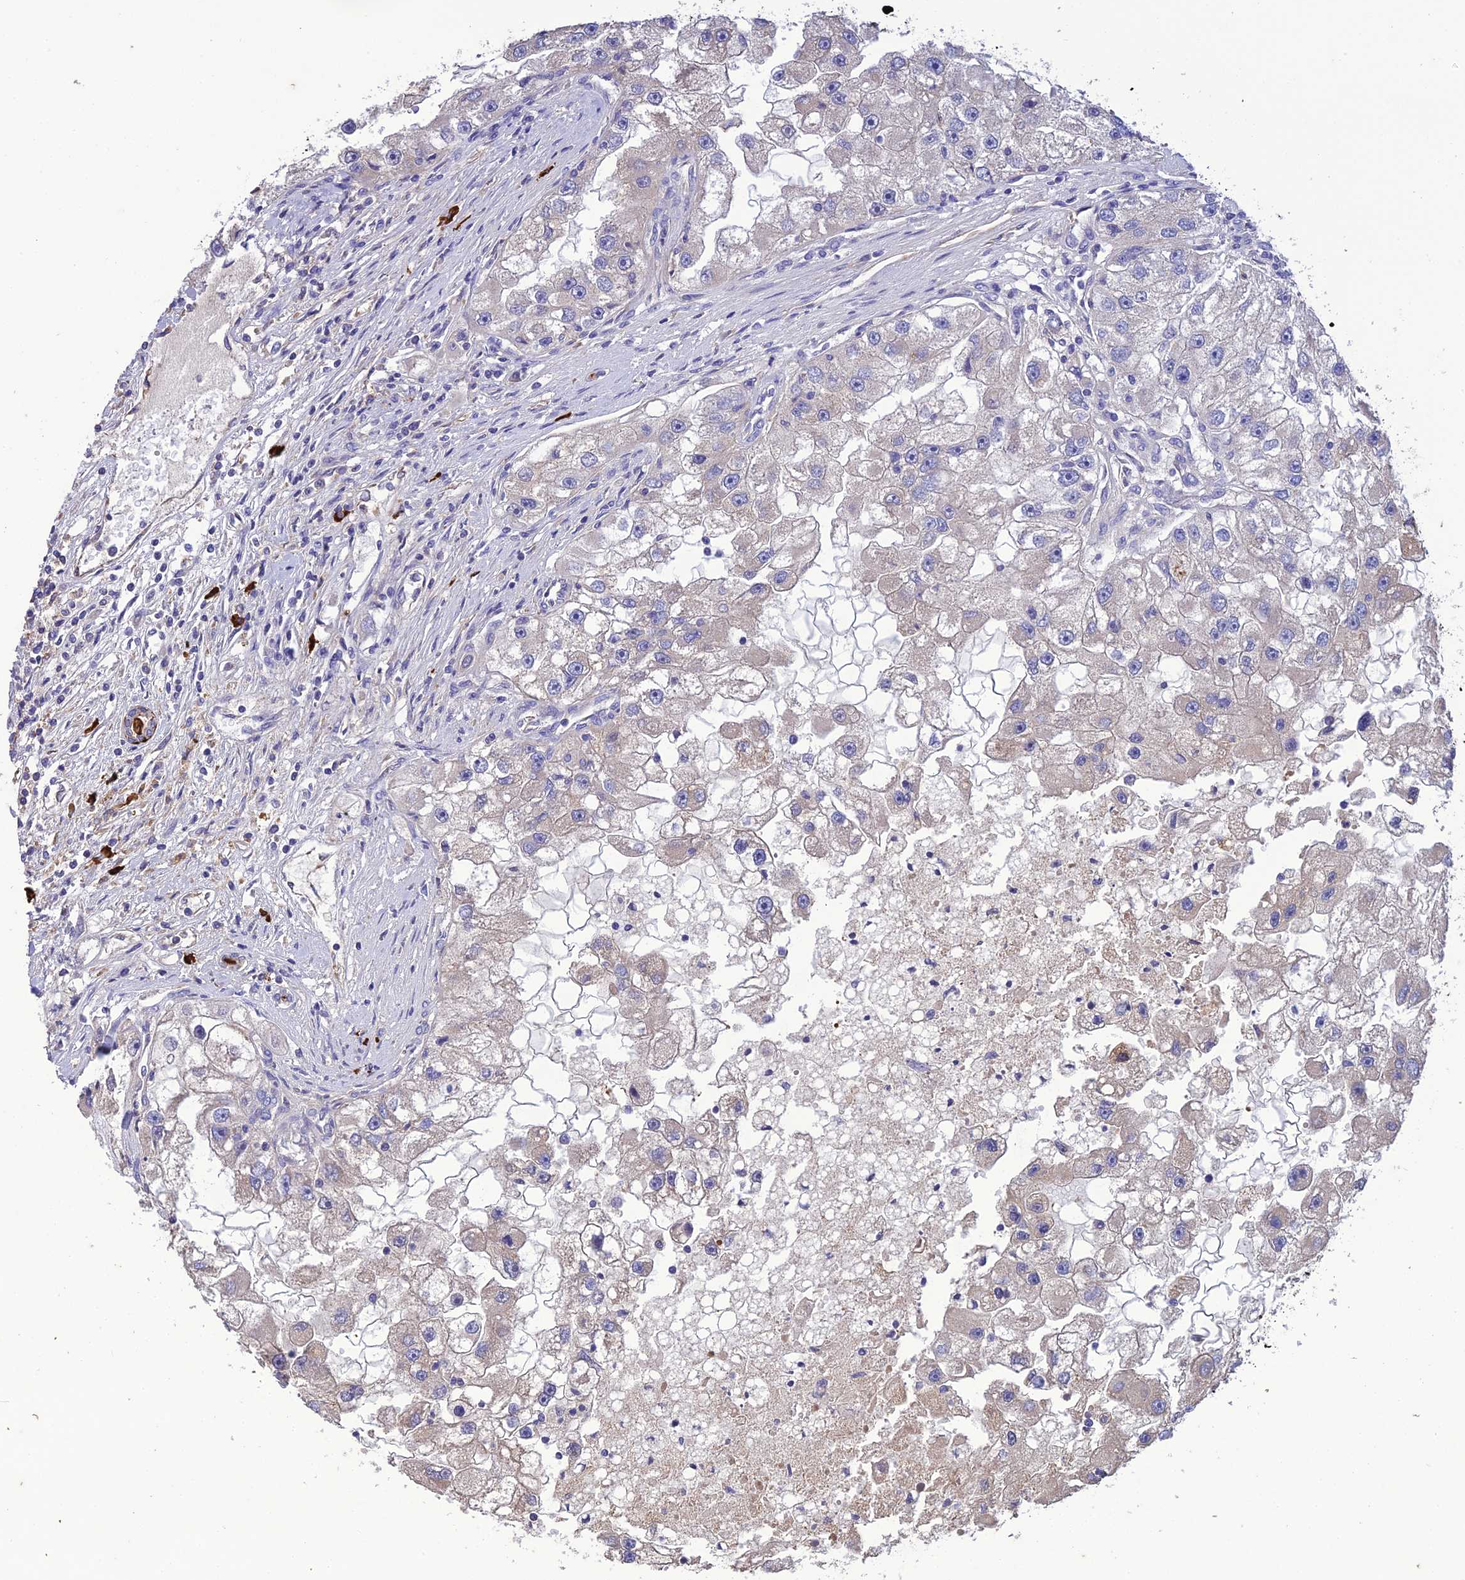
{"staining": {"intensity": "negative", "quantity": "none", "location": "none"}, "tissue": "renal cancer", "cell_type": "Tumor cells", "image_type": "cancer", "snomed": [{"axis": "morphology", "description": "Adenocarcinoma, NOS"}, {"axis": "topography", "description": "Kidney"}], "caption": "An image of human renal cancer is negative for staining in tumor cells.", "gene": "MIOS", "patient": {"sex": "male", "age": 63}}